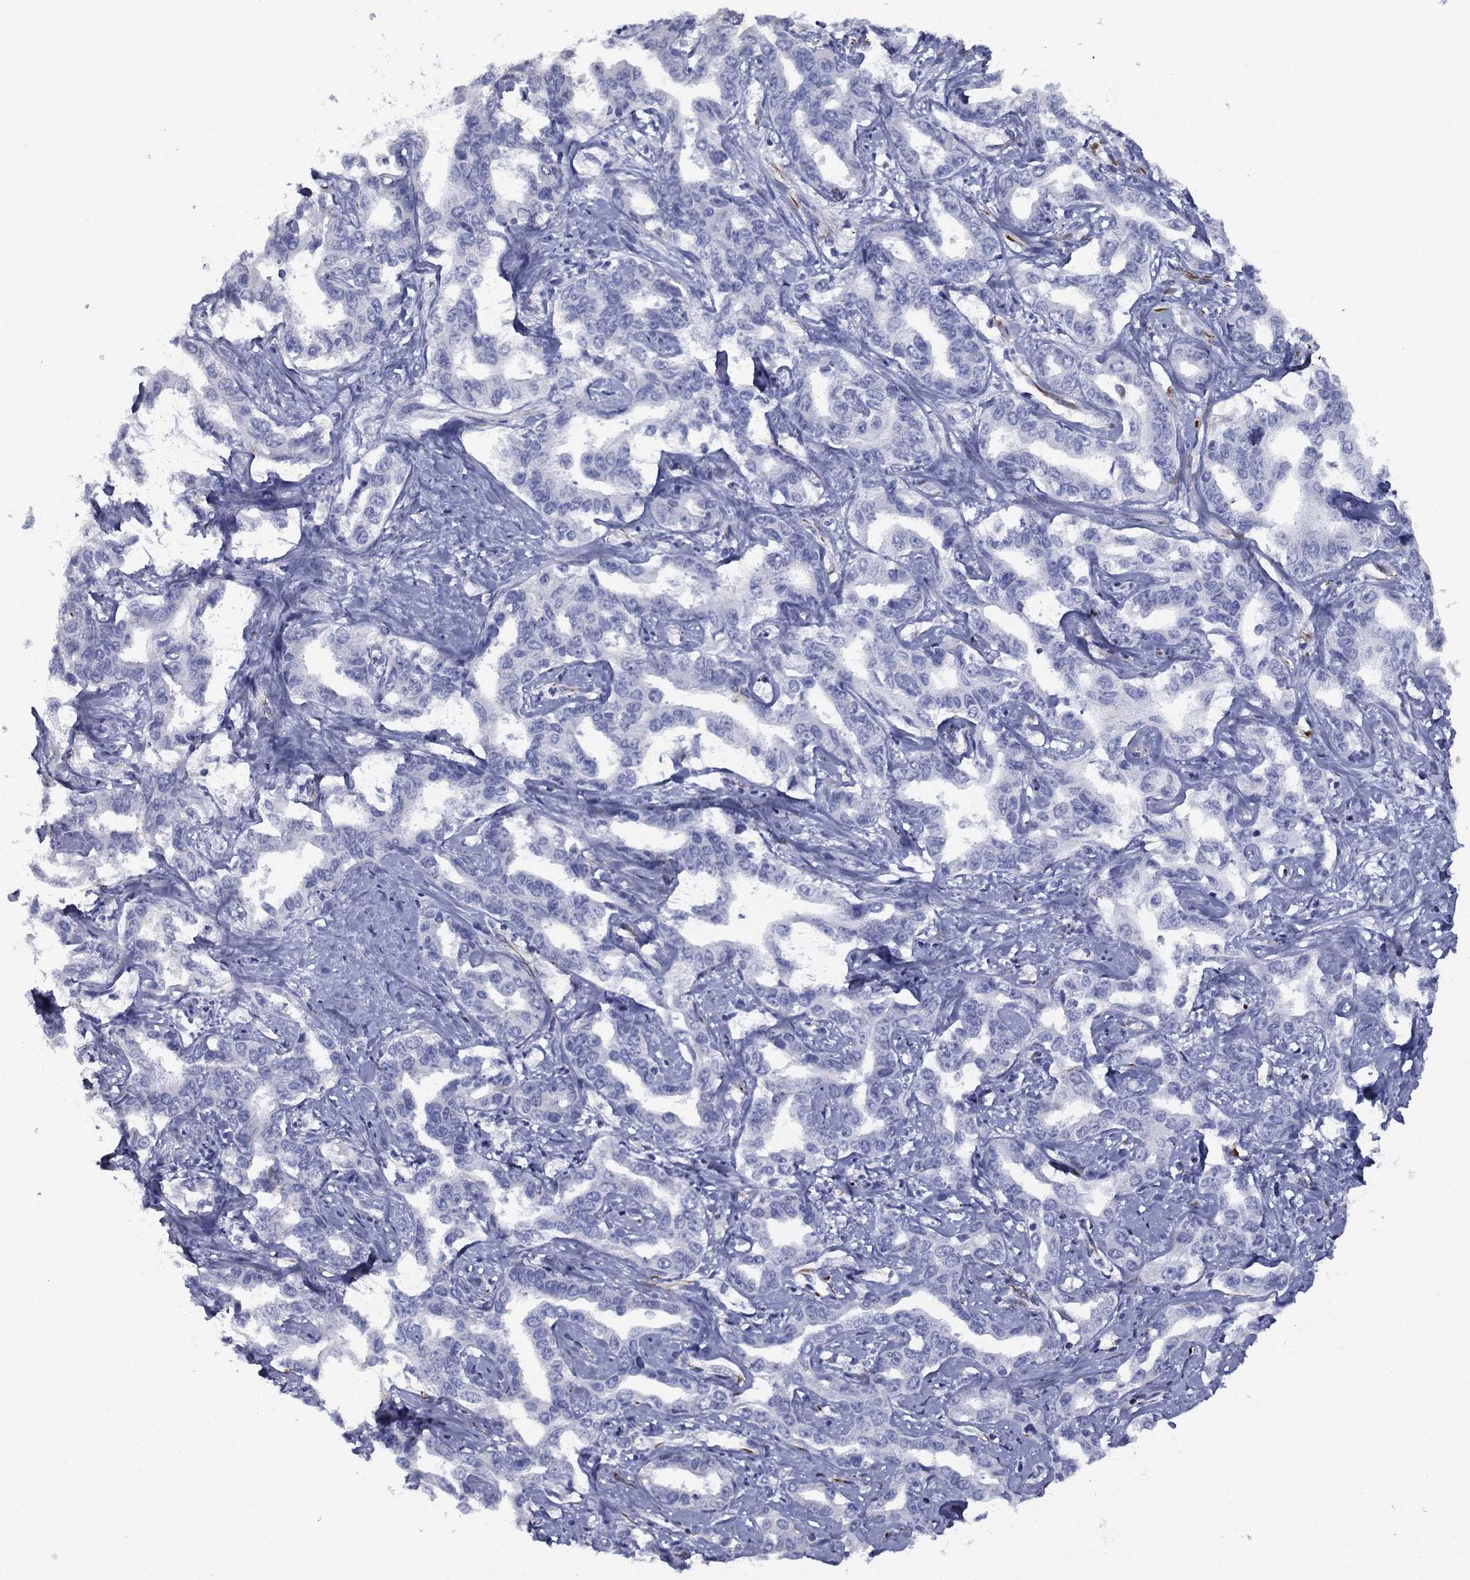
{"staining": {"intensity": "negative", "quantity": "none", "location": "none"}, "tissue": "liver cancer", "cell_type": "Tumor cells", "image_type": "cancer", "snomed": [{"axis": "morphology", "description": "Cholangiocarcinoma"}, {"axis": "topography", "description": "Liver"}], "caption": "High magnification brightfield microscopy of cholangiocarcinoma (liver) stained with DAB (3,3'-diaminobenzidine) (brown) and counterstained with hematoxylin (blue): tumor cells show no significant expression.", "gene": "MAS1", "patient": {"sex": "male", "age": 59}}